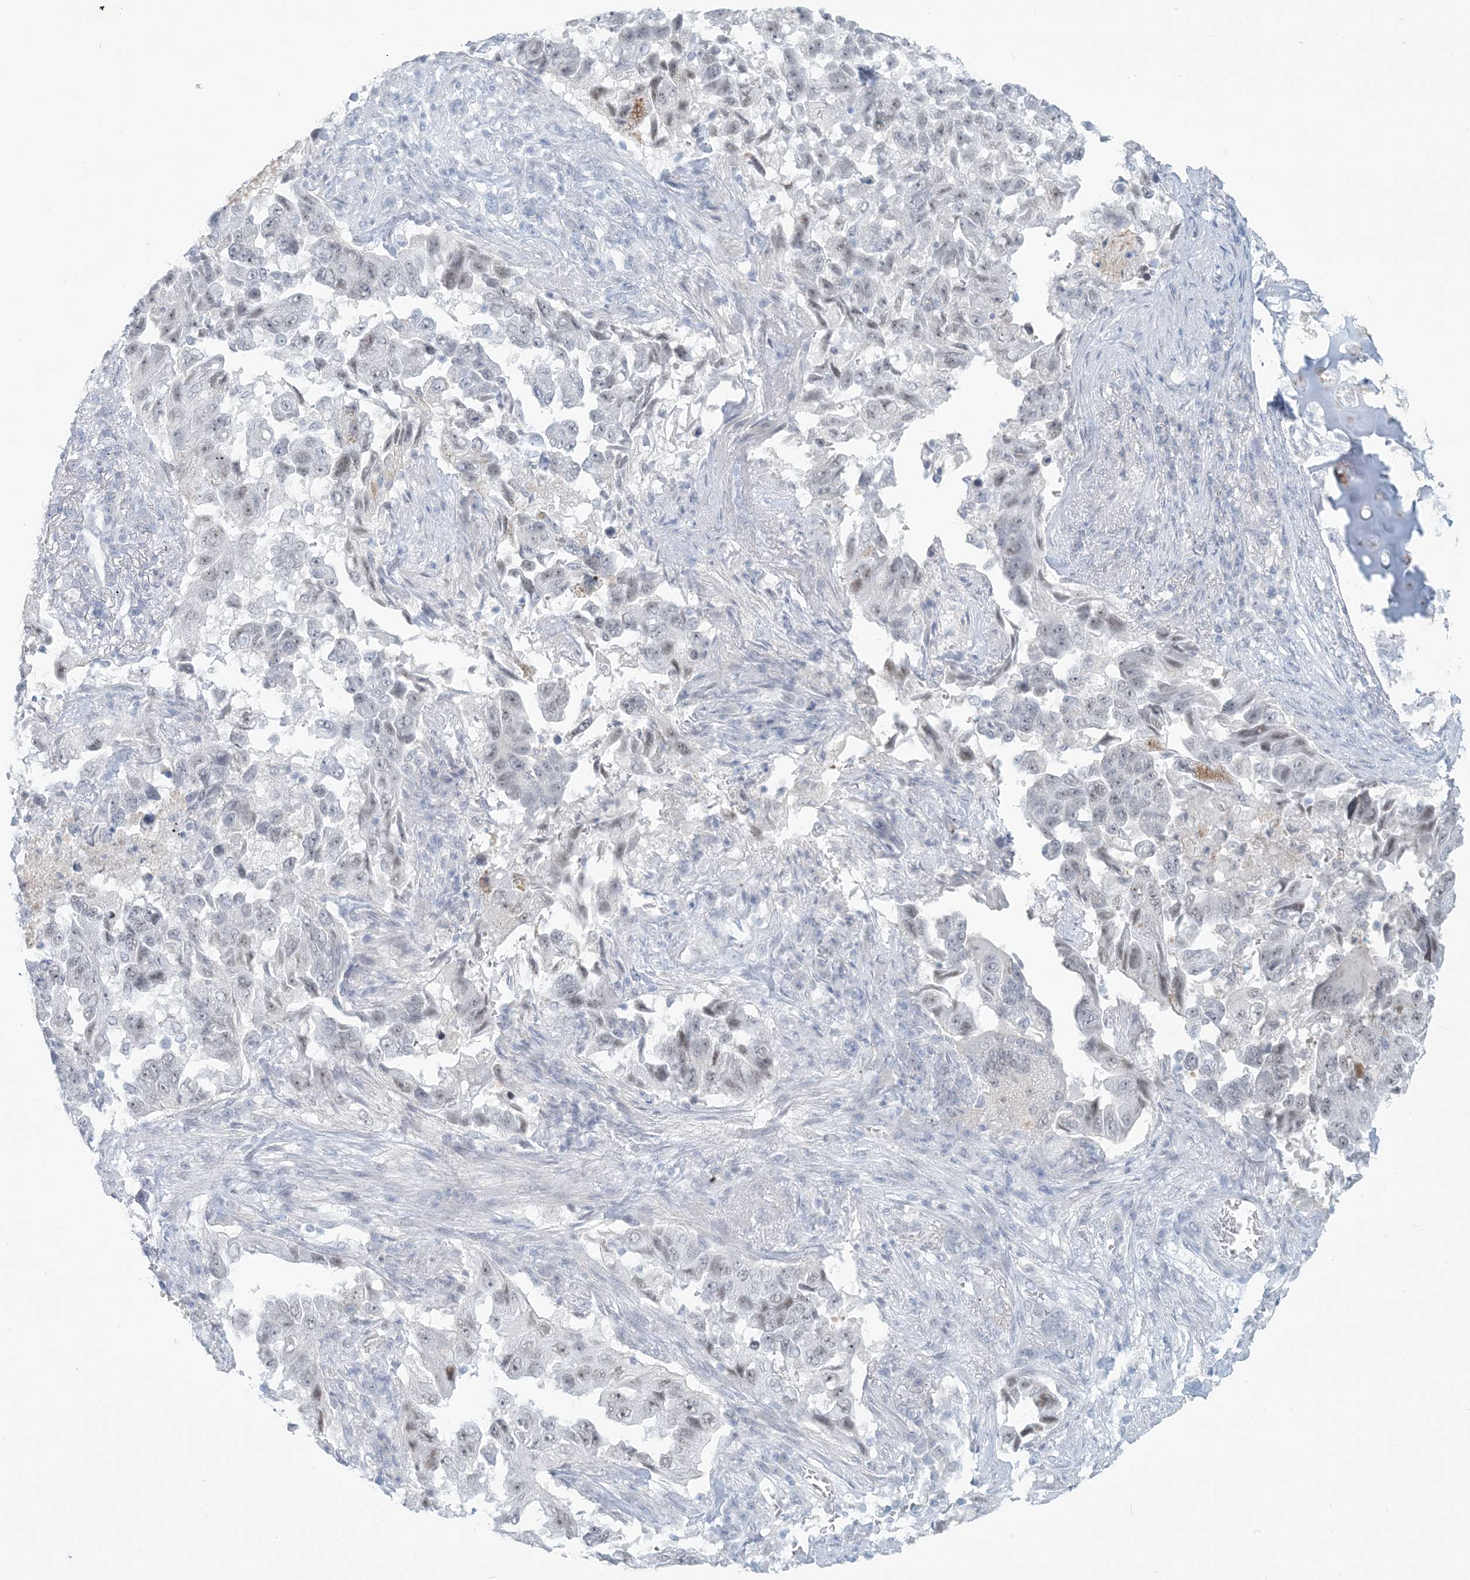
{"staining": {"intensity": "negative", "quantity": "none", "location": "none"}, "tissue": "lung cancer", "cell_type": "Tumor cells", "image_type": "cancer", "snomed": [{"axis": "morphology", "description": "Adenocarcinoma, NOS"}, {"axis": "topography", "description": "Lung"}], "caption": "The IHC histopathology image has no significant positivity in tumor cells of lung adenocarcinoma tissue.", "gene": "SCML1", "patient": {"sex": "female", "age": 51}}